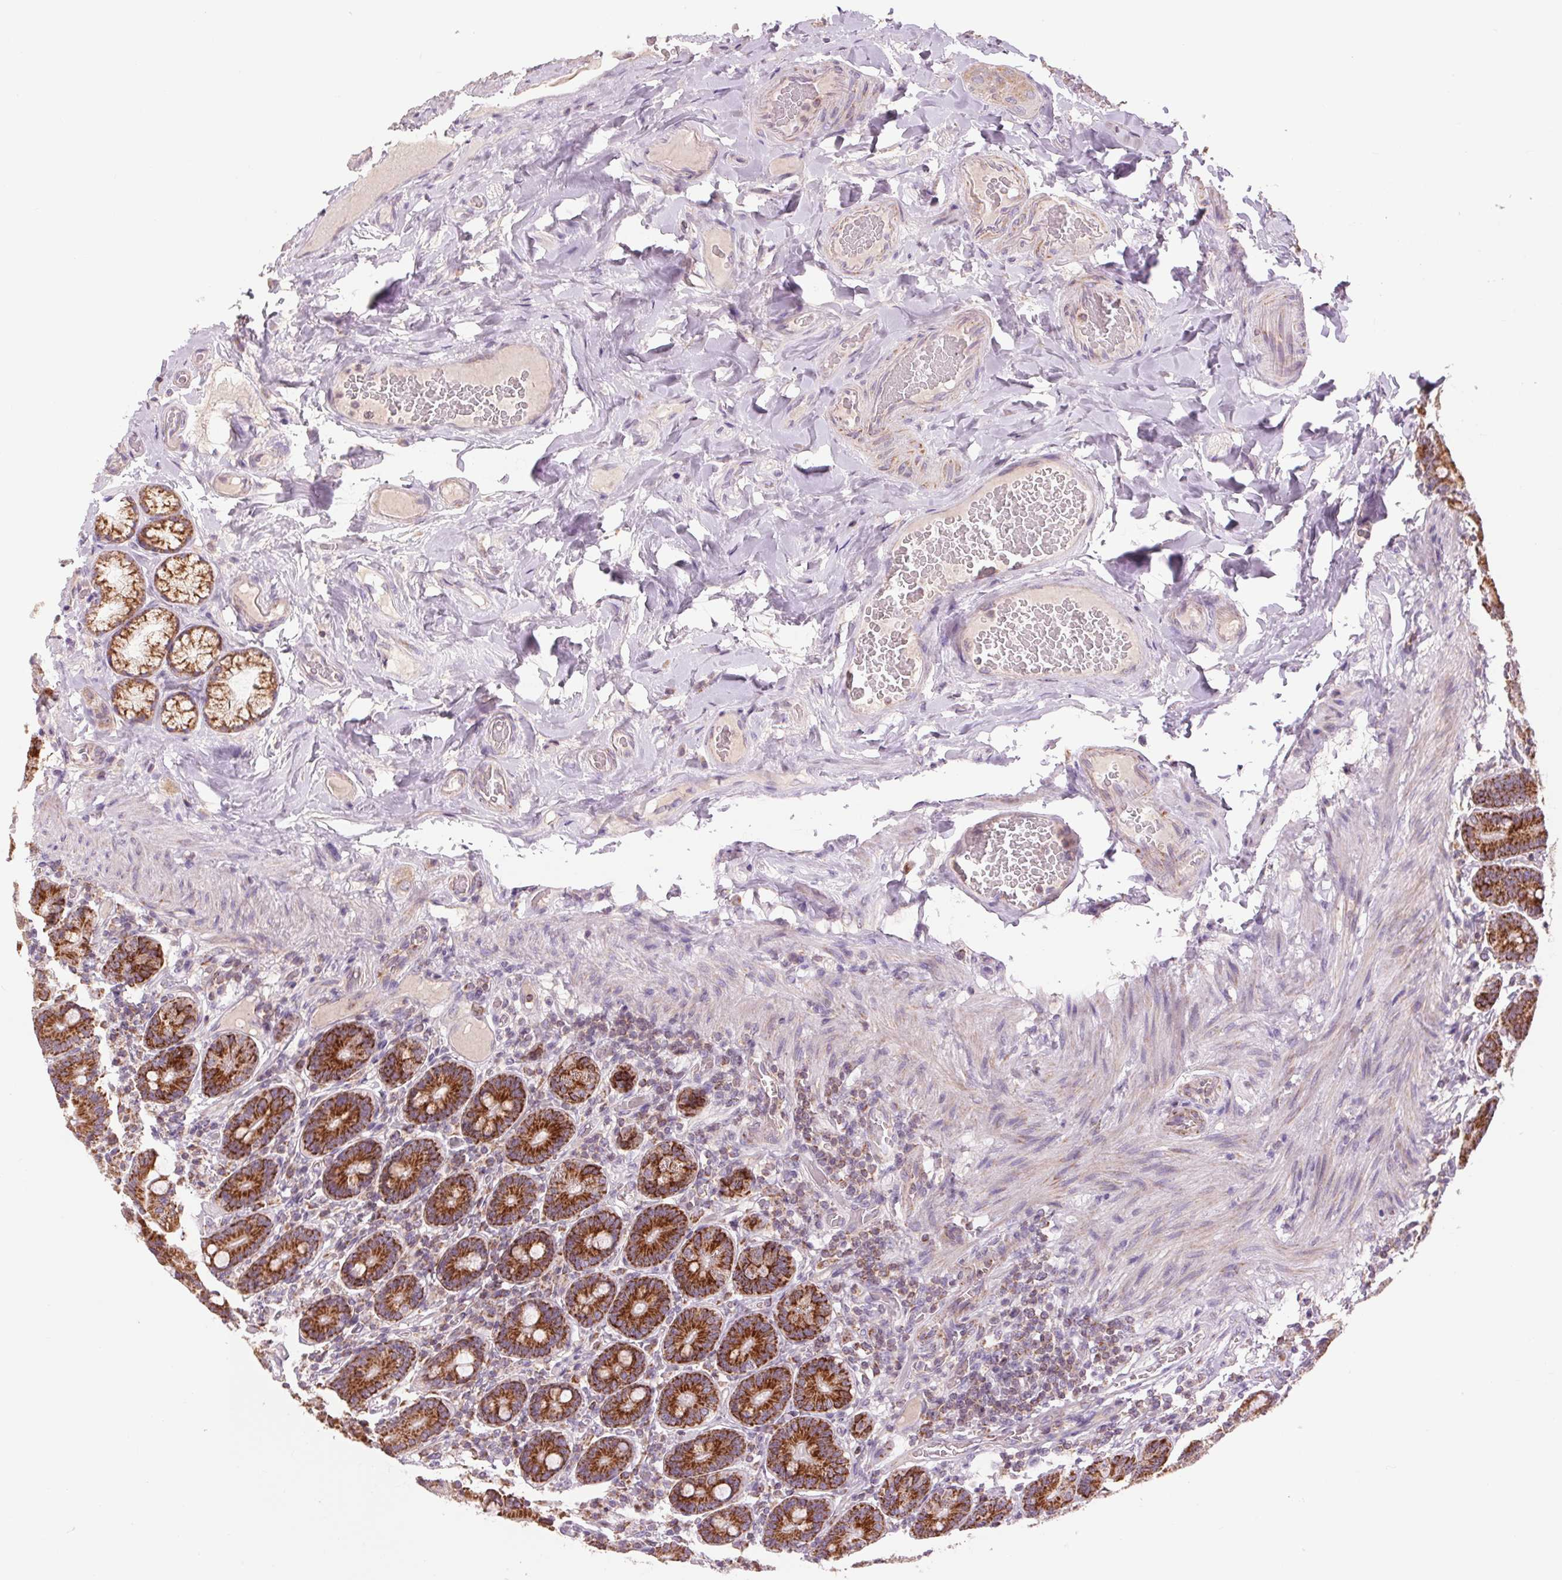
{"staining": {"intensity": "strong", "quantity": ">75%", "location": "cytoplasmic/membranous"}, "tissue": "duodenum", "cell_type": "Glandular cells", "image_type": "normal", "snomed": [{"axis": "morphology", "description": "Normal tissue, NOS"}, {"axis": "topography", "description": "Duodenum"}], "caption": "A histopathology image showing strong cytoplasmic/membranous positivity in approximately >75% of glandular cells in benign duodenum, as visualized by brown immunohistochemical staining.", "gene": "COX6A1", "patient": {"sex": "female", "age": 62}}